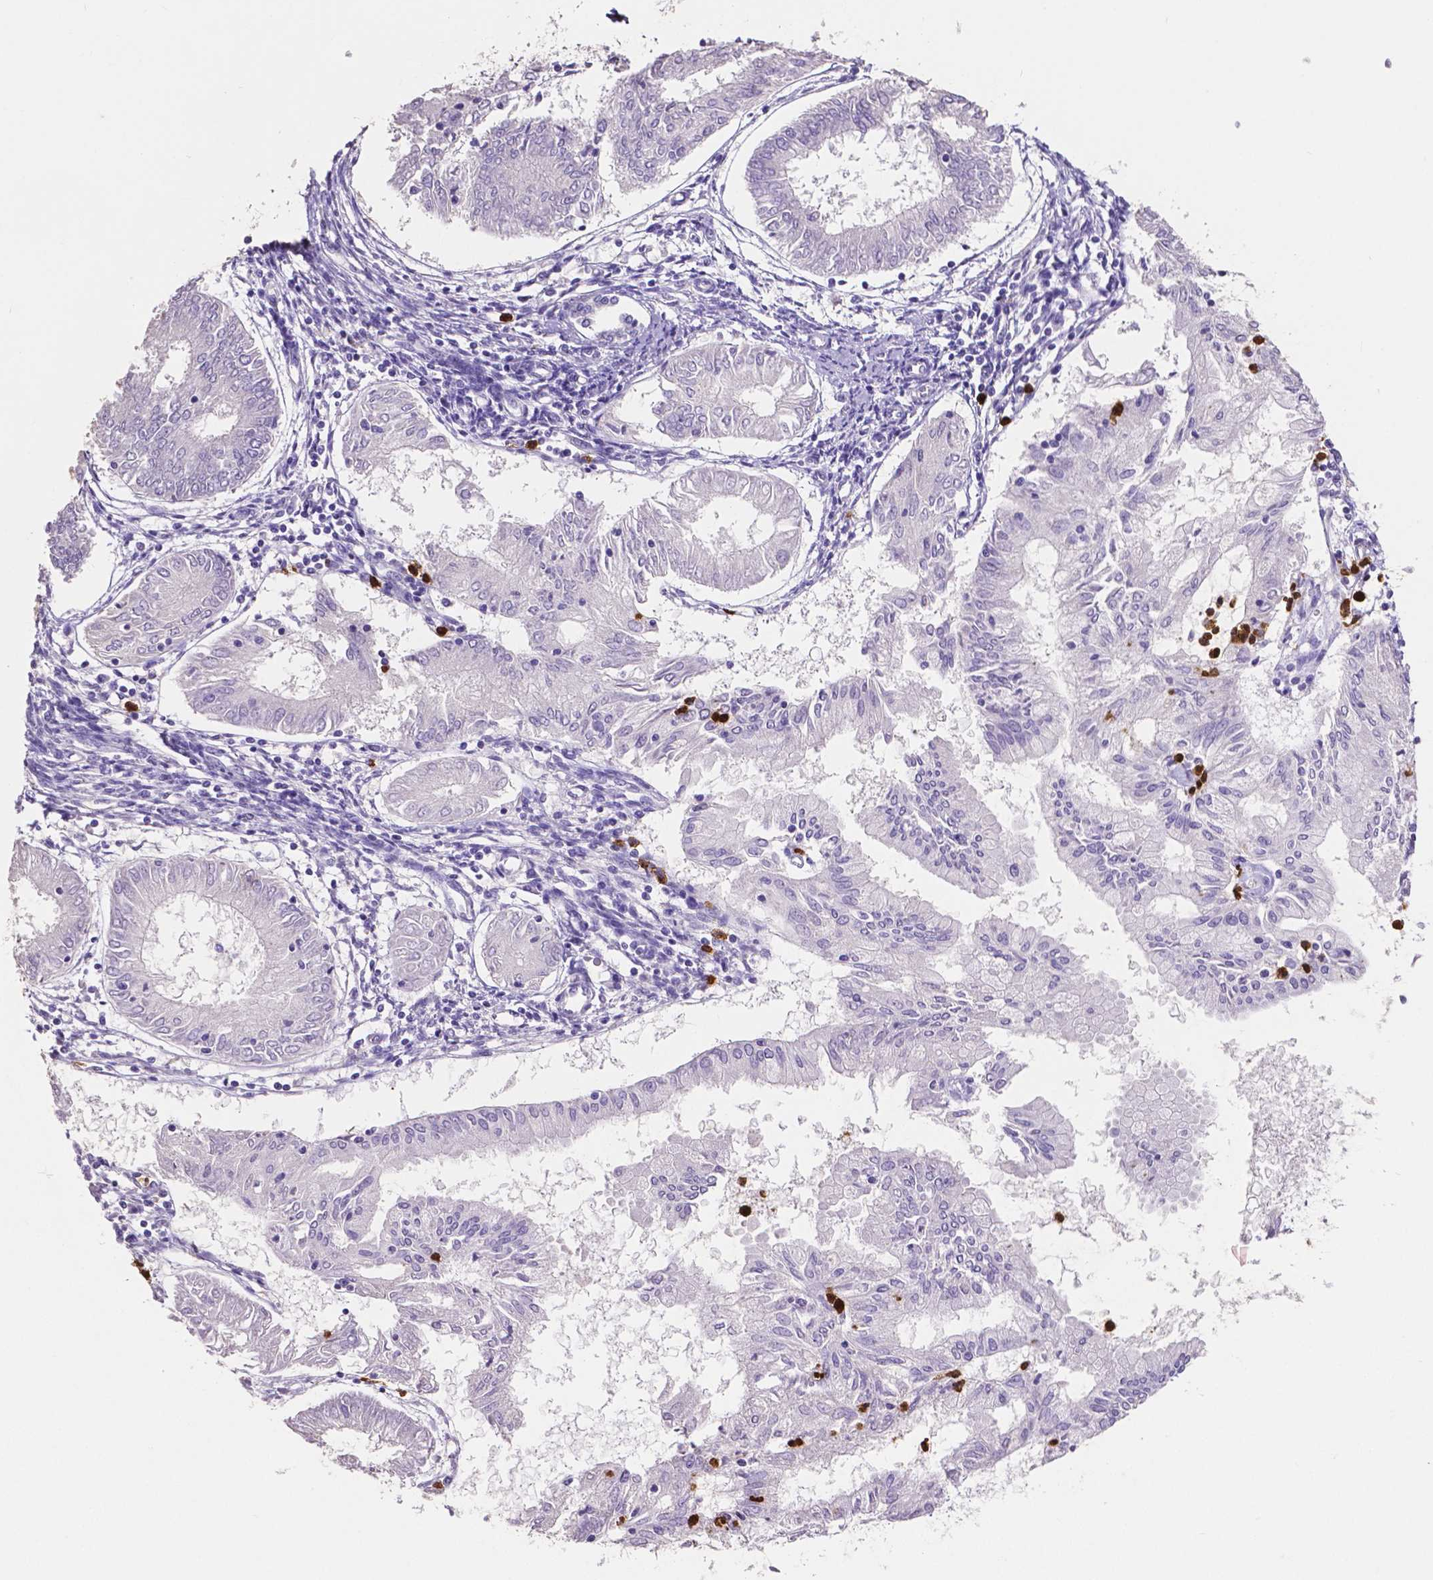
{"staining": {"intensity": "negative", "quantity": "none", "location": "none"}, "tissue": "endometrial cancer", "cell_type": "Tumor cells", "image_type": "cancer", "snomed": [{"axis": "morphology", "description": "Adenocarcinoma, NOS"}, {"axis": "topography", "description": "Endometrium"}], "caption": "Tumor cells show no significant protein expression in endometrial cancer (adenocarcinoma). (DAB IHC visualized using brightfield microscopy, high magnification).", "gene": "MMP9", "patient": {"sex": "female", "age": 68}}